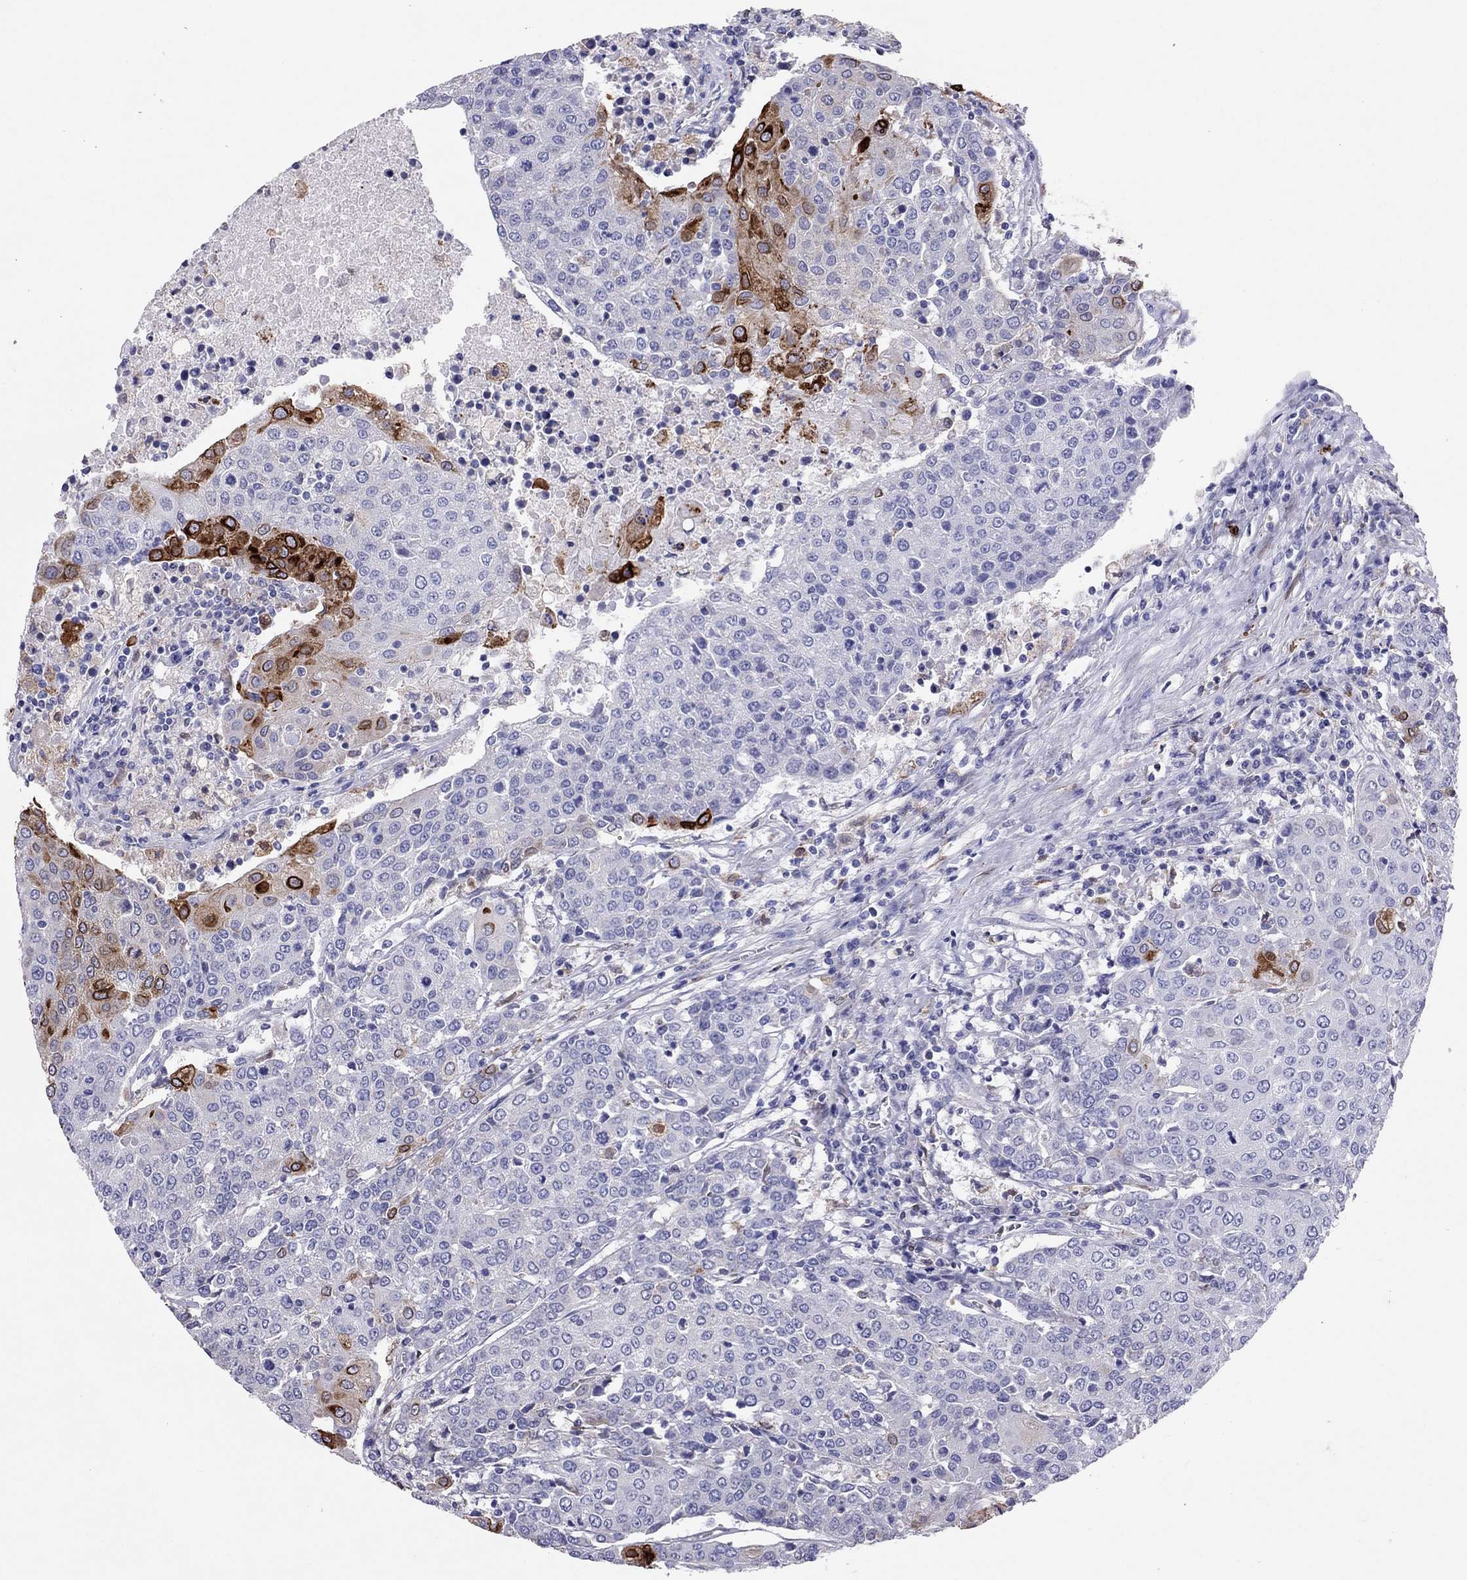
{"staining": {"intensity": "negative", "quantity": "none", "location": "none"}, "tissue": "urothelial cancer", "cell_type": "Tumor cells", "image_type": "cancer", "snomed": [{"axis": "morphology", "description": "Urothelial carcinoma, High grade"}, {"axis": "topography", "description": "Urinary bladder"}], "caption": "This is an immunohistochemistry histopathology image of urothelial cancer. There is no staining in tumor cells.", "gene": "ADORA2A", "patient": {"sex": "female", "age": 85}}